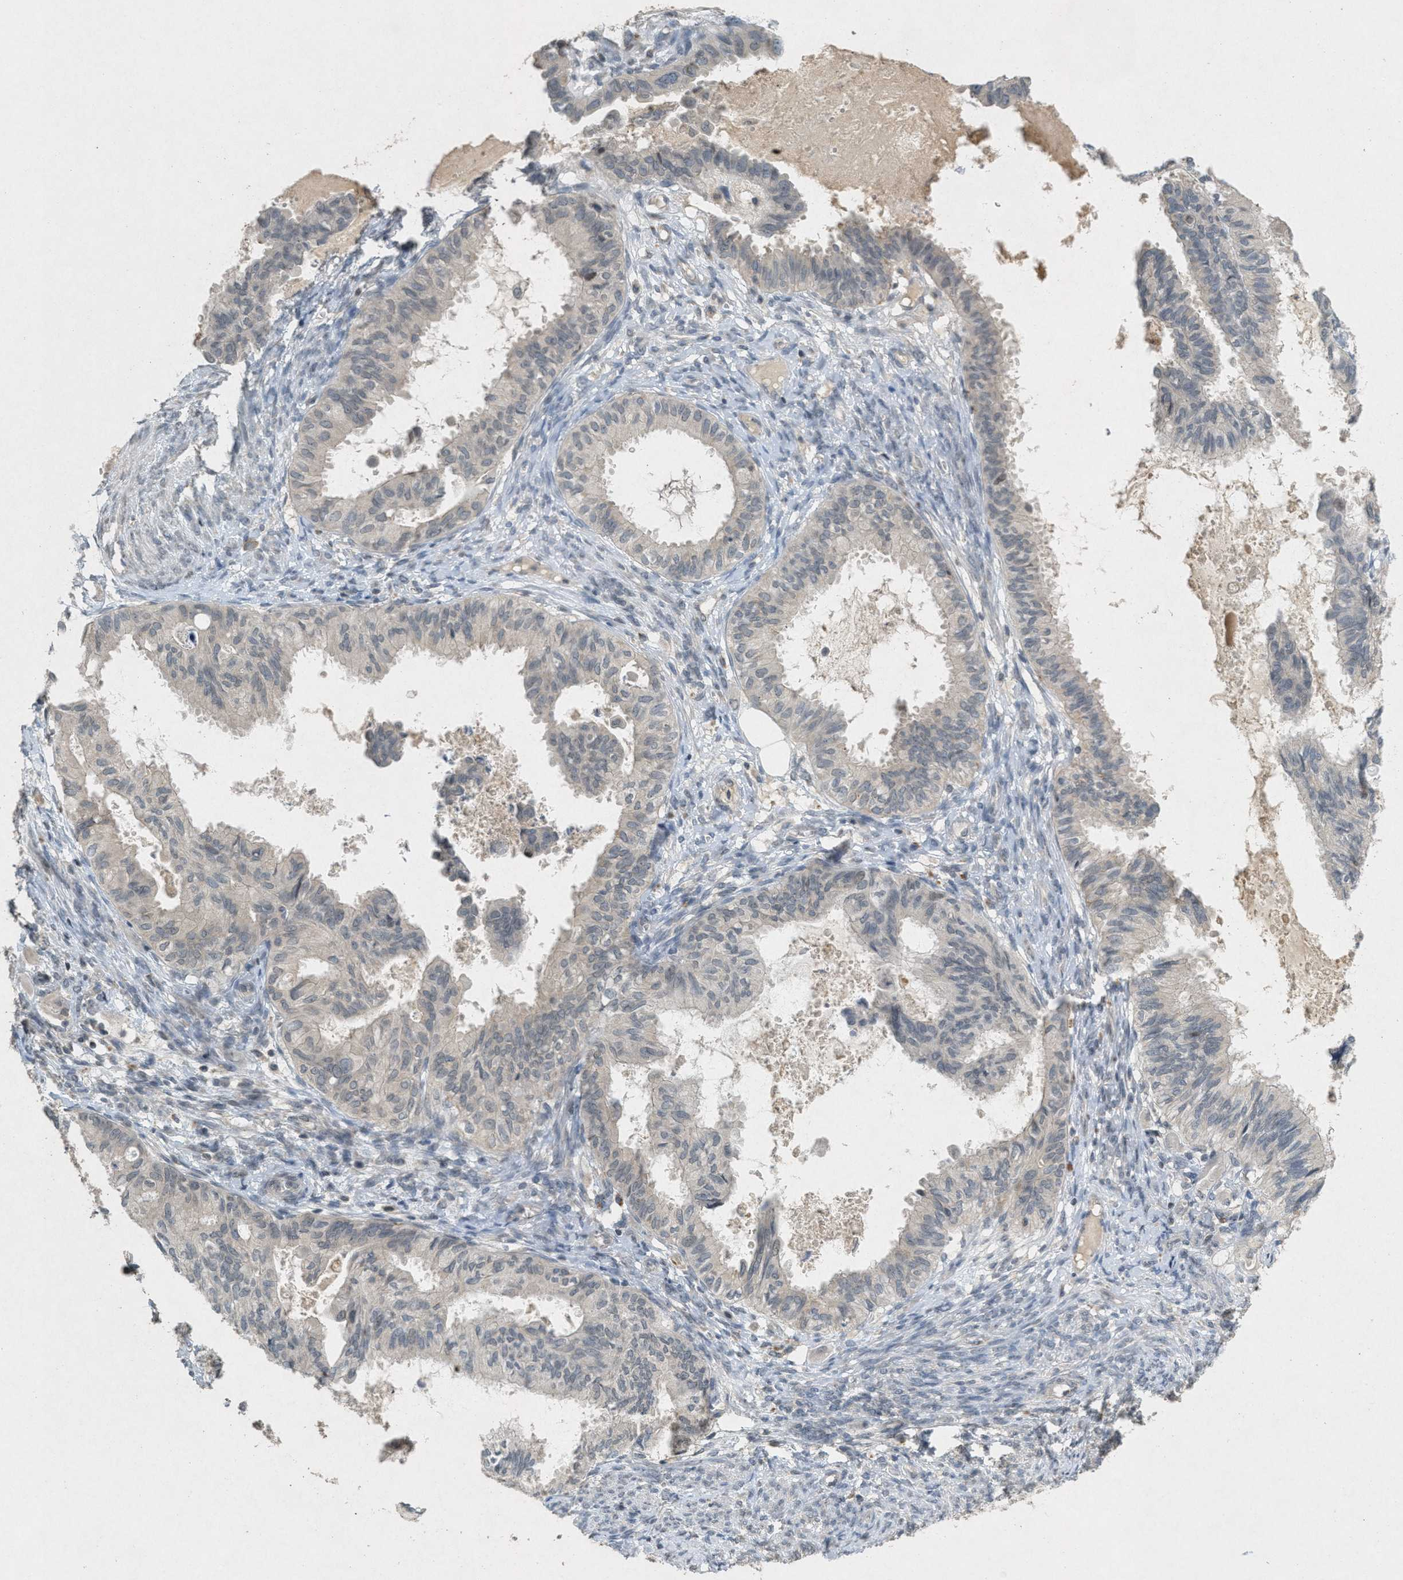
{"staining": {"intensity": "negative", "quantity": "none", "location": "none"}, "tissue": "cervical cancer", "cell_type": "Tumor cells", "image_type": "cancer", "snomed": [{"axis": "morphology", "description": "Normal tissue, NOS"}, {"axis": "morphology", "description": "Adenocarcinoma, NOS"}, {"axis": "topography", "description": "Cervix"}, {"axis": "topography", "description": "Endometrium"}], "caption": "A high-resolution photomicrograph shows immunohistochemistry (IHC) staining of cervical cancer (adenocarcinoma), which exhibits no significant positivity in tumor cells. (Stains: DAB (3,3'-diaminobenzidine) IHC with hematoxylin counter stain, Microscopy: brightfield microscopy at high magnification).", "gene": "ABHD6", "patient": {"sex": "female", "age": 86}}